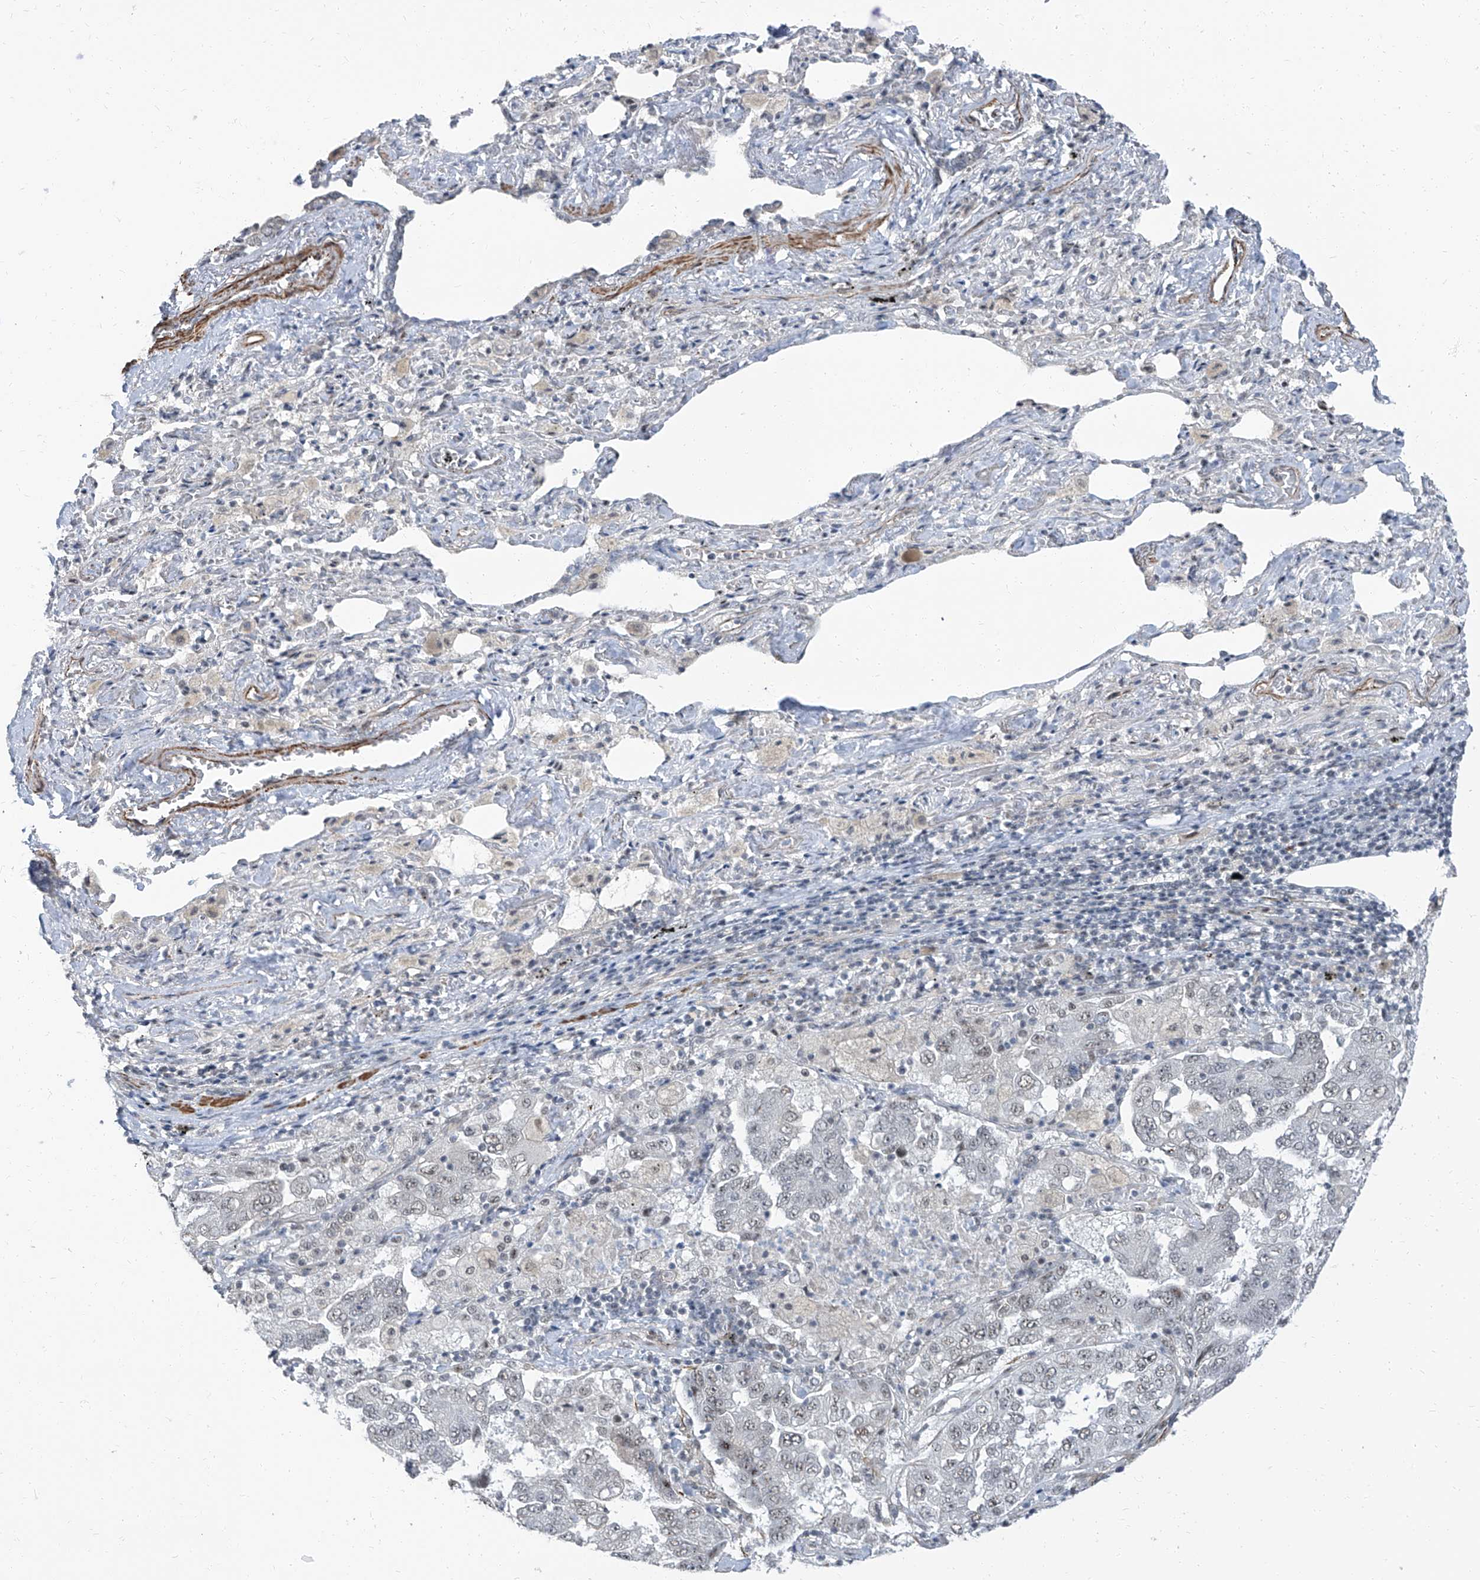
{"staining": {"intensity": "negative", "quantity": "none", "location": "none"}, "tissue": "lung cancer", "cell_type": "Tumor cells", "image_type": "cancer", "snomed": [{"axis": "morphology", "description": "Adenocarcinoma, NOS"}, {"axis": "topography", "description": "Lung"}], "caption": "The immunohistochemistry micrograph has no significant staining in tumor cells of lung adenocarcinoma tissue.", "gene": "TXLNB", "patient": {"sex": "female", "age": 51}}